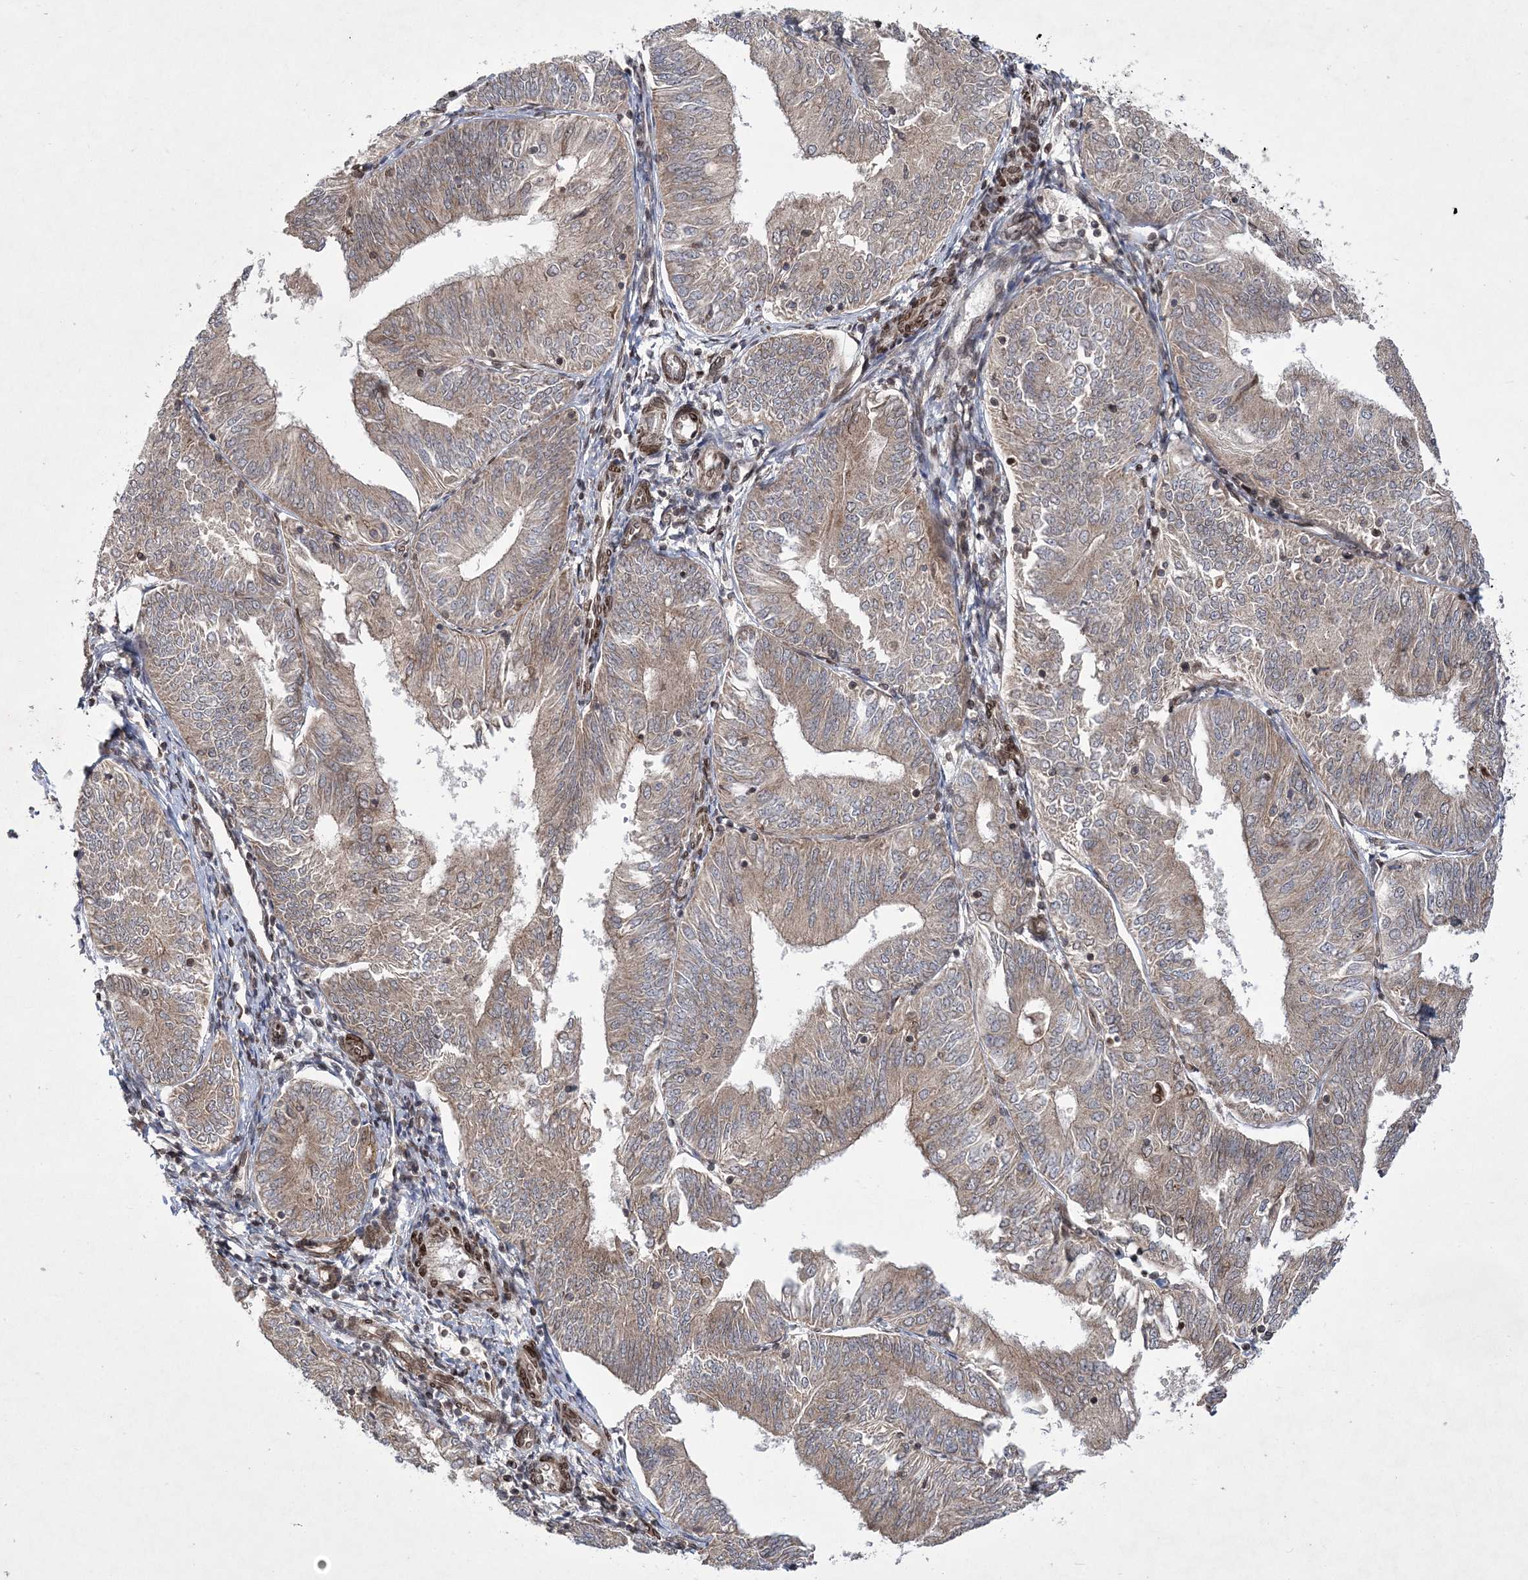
{"staining": {"intensity": "weak", "quantity": ">75%", "location": "cytoplasmic/membranous"}, "tissue": "endometrial cancer", "cell_type": "Tumor cells", "image_type": "cancer", "snomed": [{"axis": "morphology", "description": "Adenocarcinoma, NOS"}, {"axis": "topography", "description": "Endometrium"}], "caption": "Immunohistochemistry (DAB) staining of endometrial cancer (adenocarcinoma) displays weak cytoplasmic/membranous protein positivity in approximately >75% of tumor cells.", "gene": "DNAJC27", "patient": {"sex": "female", "age": 58}}